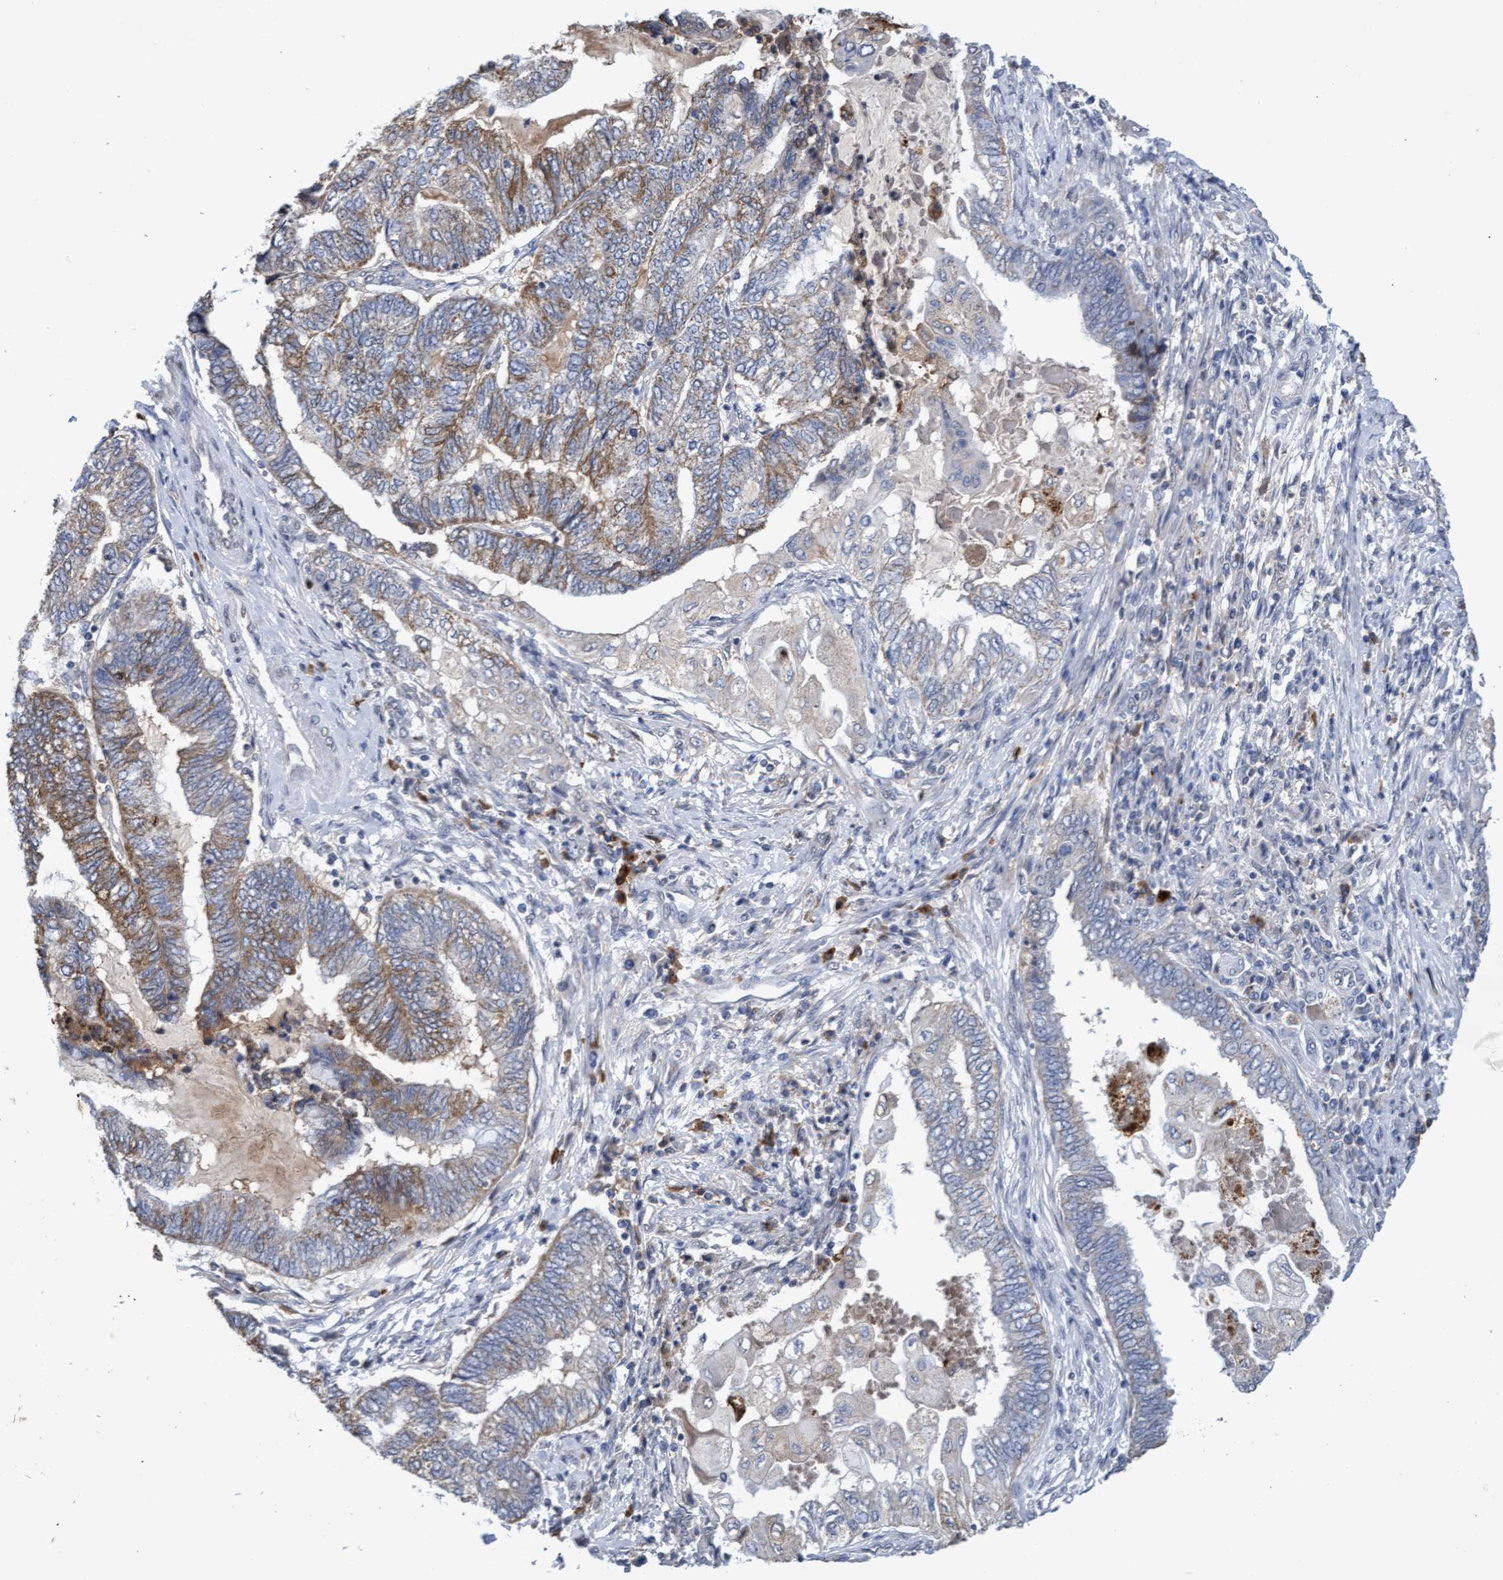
{"staining": {"intensity": "moderate", "quantity": ">75%", "location": "cytoplasmic/membranous"}, "tissue": "endometrial cancer", "cell_type": "Tumor cells", "image_type": "cancer", "snomed": [{"axis": "morphology", "description": "Adenocarcinoma, NOS"}, {"axis": "topography", "description": "Uterus"}, {"axis": "topography", "description": "Endometrium"}], "caption": "Endometrial cancer (adenocarcinoma) stained with DAB (3,3'-diaminobenzidine) IHC demonstrates medium levels of moderate cytoplasmic/membranous staining in about >75% of tumor cells.", "gene": "GPR39", "patient": {"sex": "female", "age": 70}}